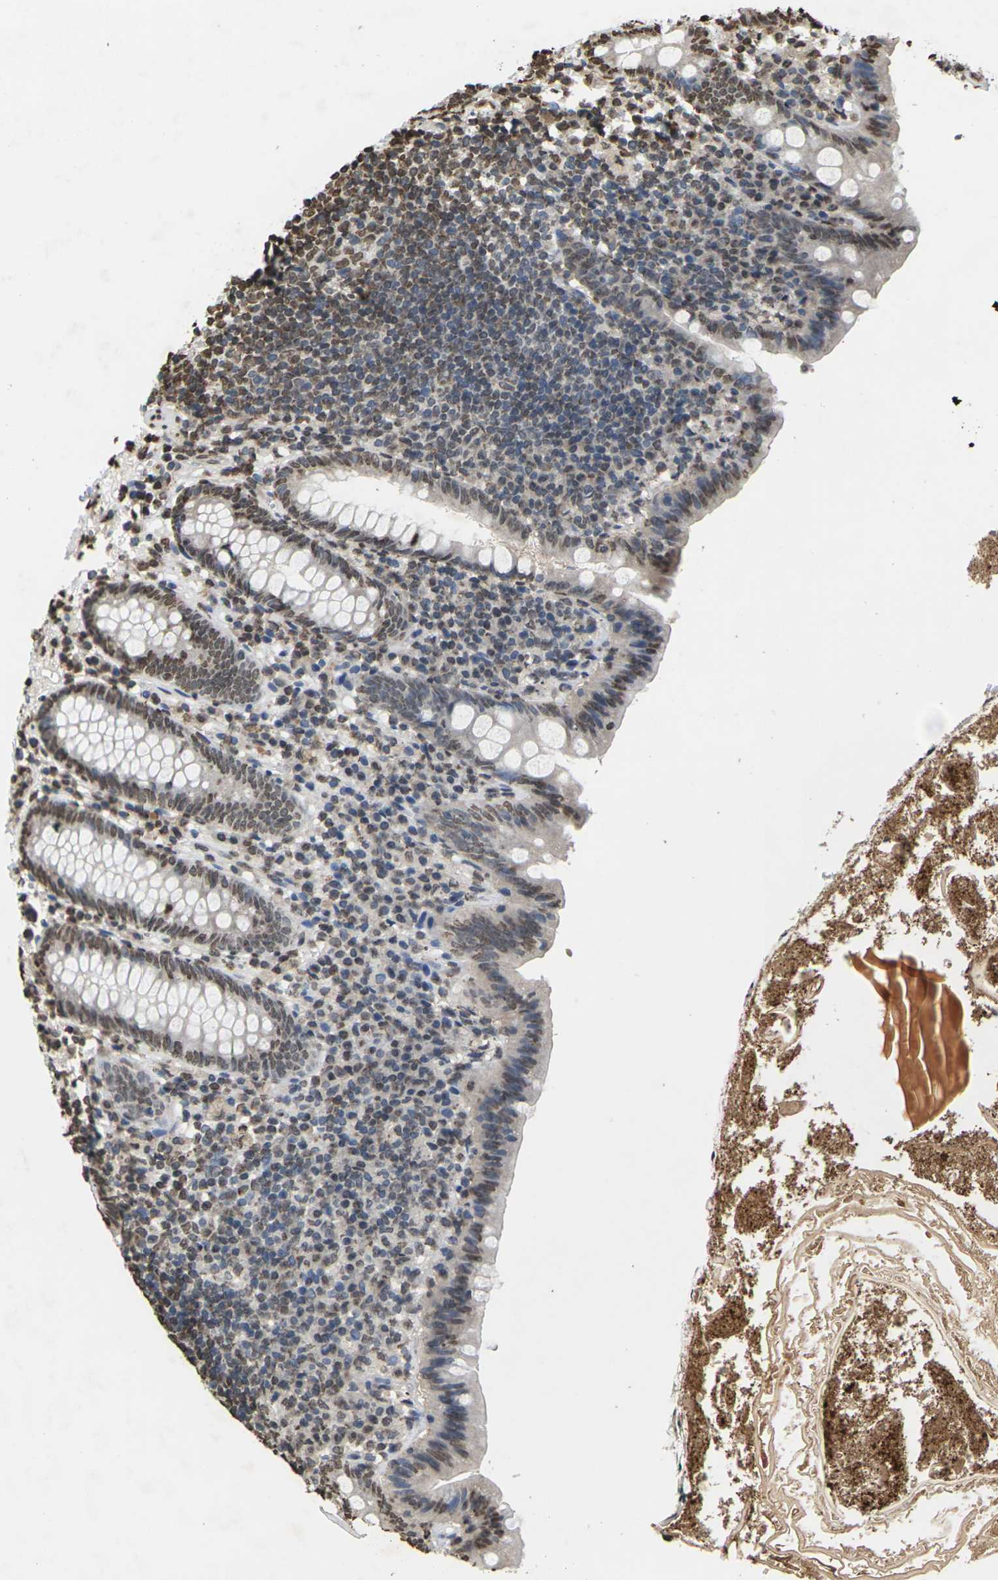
{"staining": {"intensity": "moderate", "quantity": ">75%", "location": "nuclear"}, "tissue": "appendix", "cell_type": "Glandular cells", "image_type": "normal", "snomed": [{"axis": "morphology", "description": "Normal tissue, NOS"}, {"axis": "topography", "description": "Appendix"}], "caption": "The photomicrograph shows immunohistochemical staining of normal appendix. There is moderate nuclear positivity is appreciated in about >75% of glandular cells. (DAB (3,3'-diaminobenzidine) = brown stain, brightfield microscopy at high magnification).", "gene": "EMSY", "patient": {"sex": "male", "age": 52}}